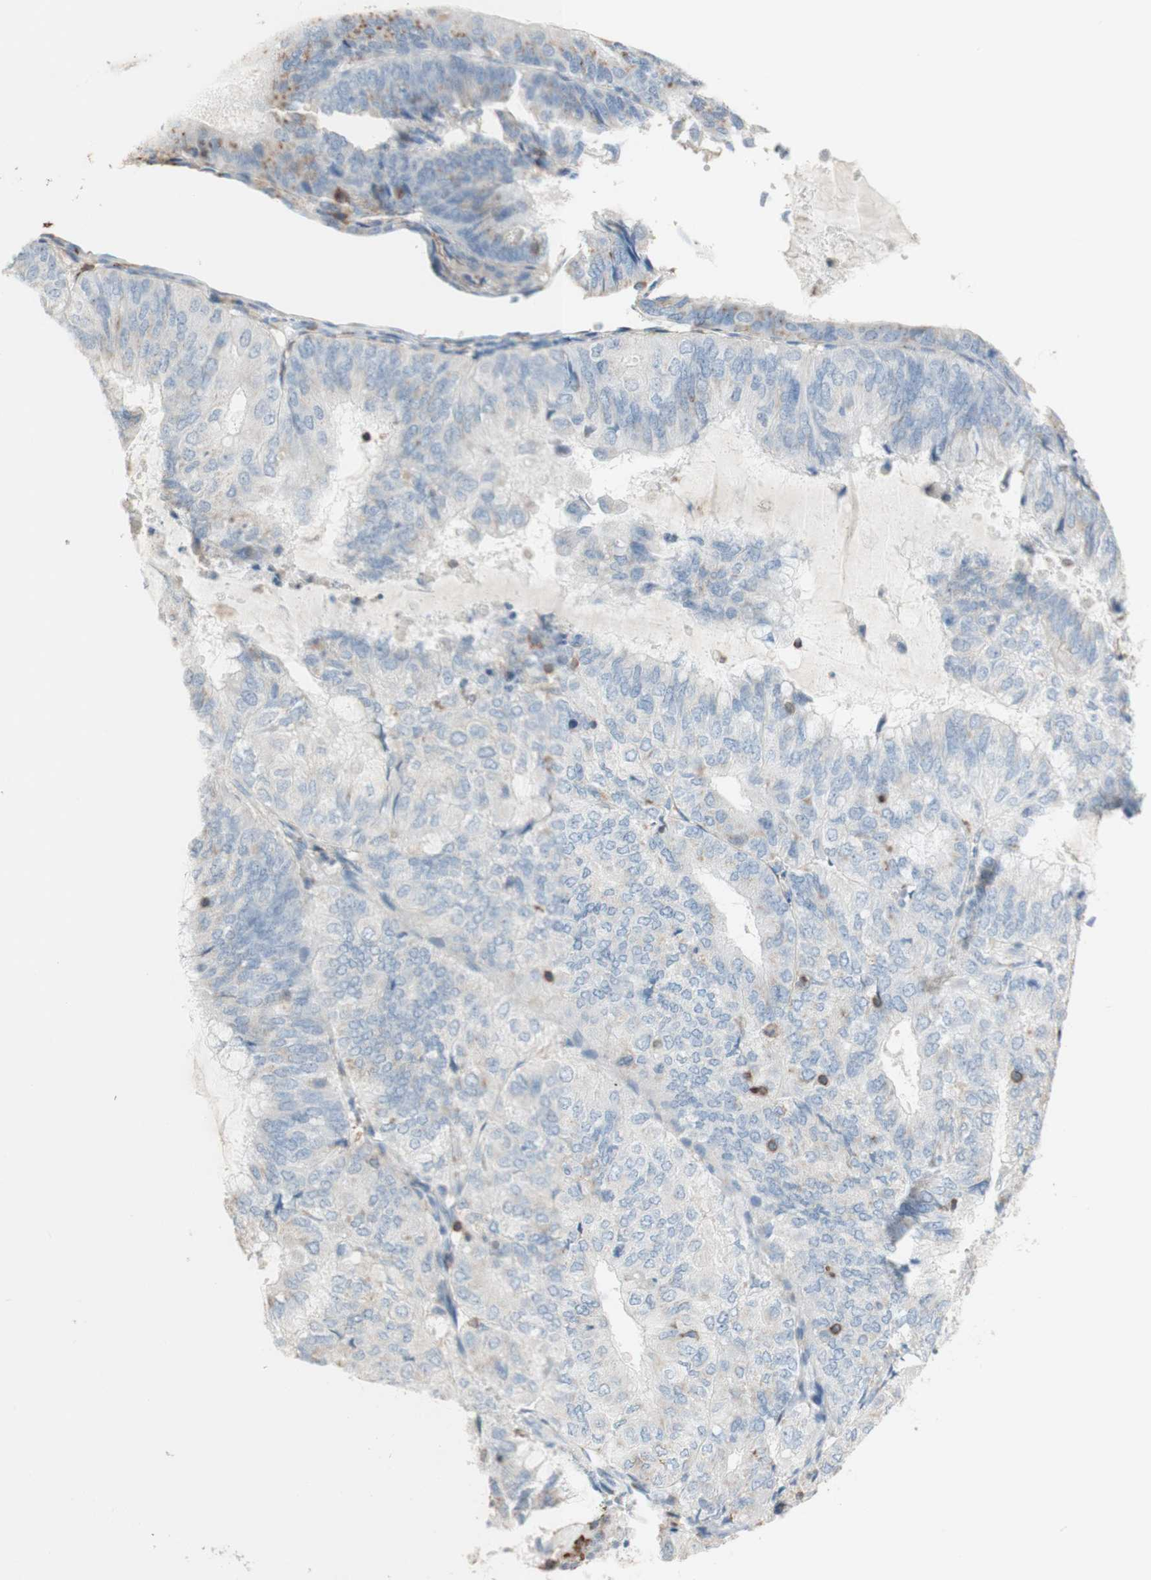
{"staining": {"intensity": "weak", "quantity": "<25%", "location": "cytoplasmic/membranous"}, "tissue": "endometrial cancer", "cell_type": "Tumor cells", "image_type": "cancer", "snomed": [{"axis": "morphology", "description": "Adenocarcinoma, NOS"}, {"axis": "topography", "description": "Endometrium"}], "caption": "Immunohistochemistry (IHC) of human endometrial cancer (adenocarcinoma) reveals no staining in tumor cells.", "gene": "SPINK6", "patient": {"sex": "female", "age": 81}}